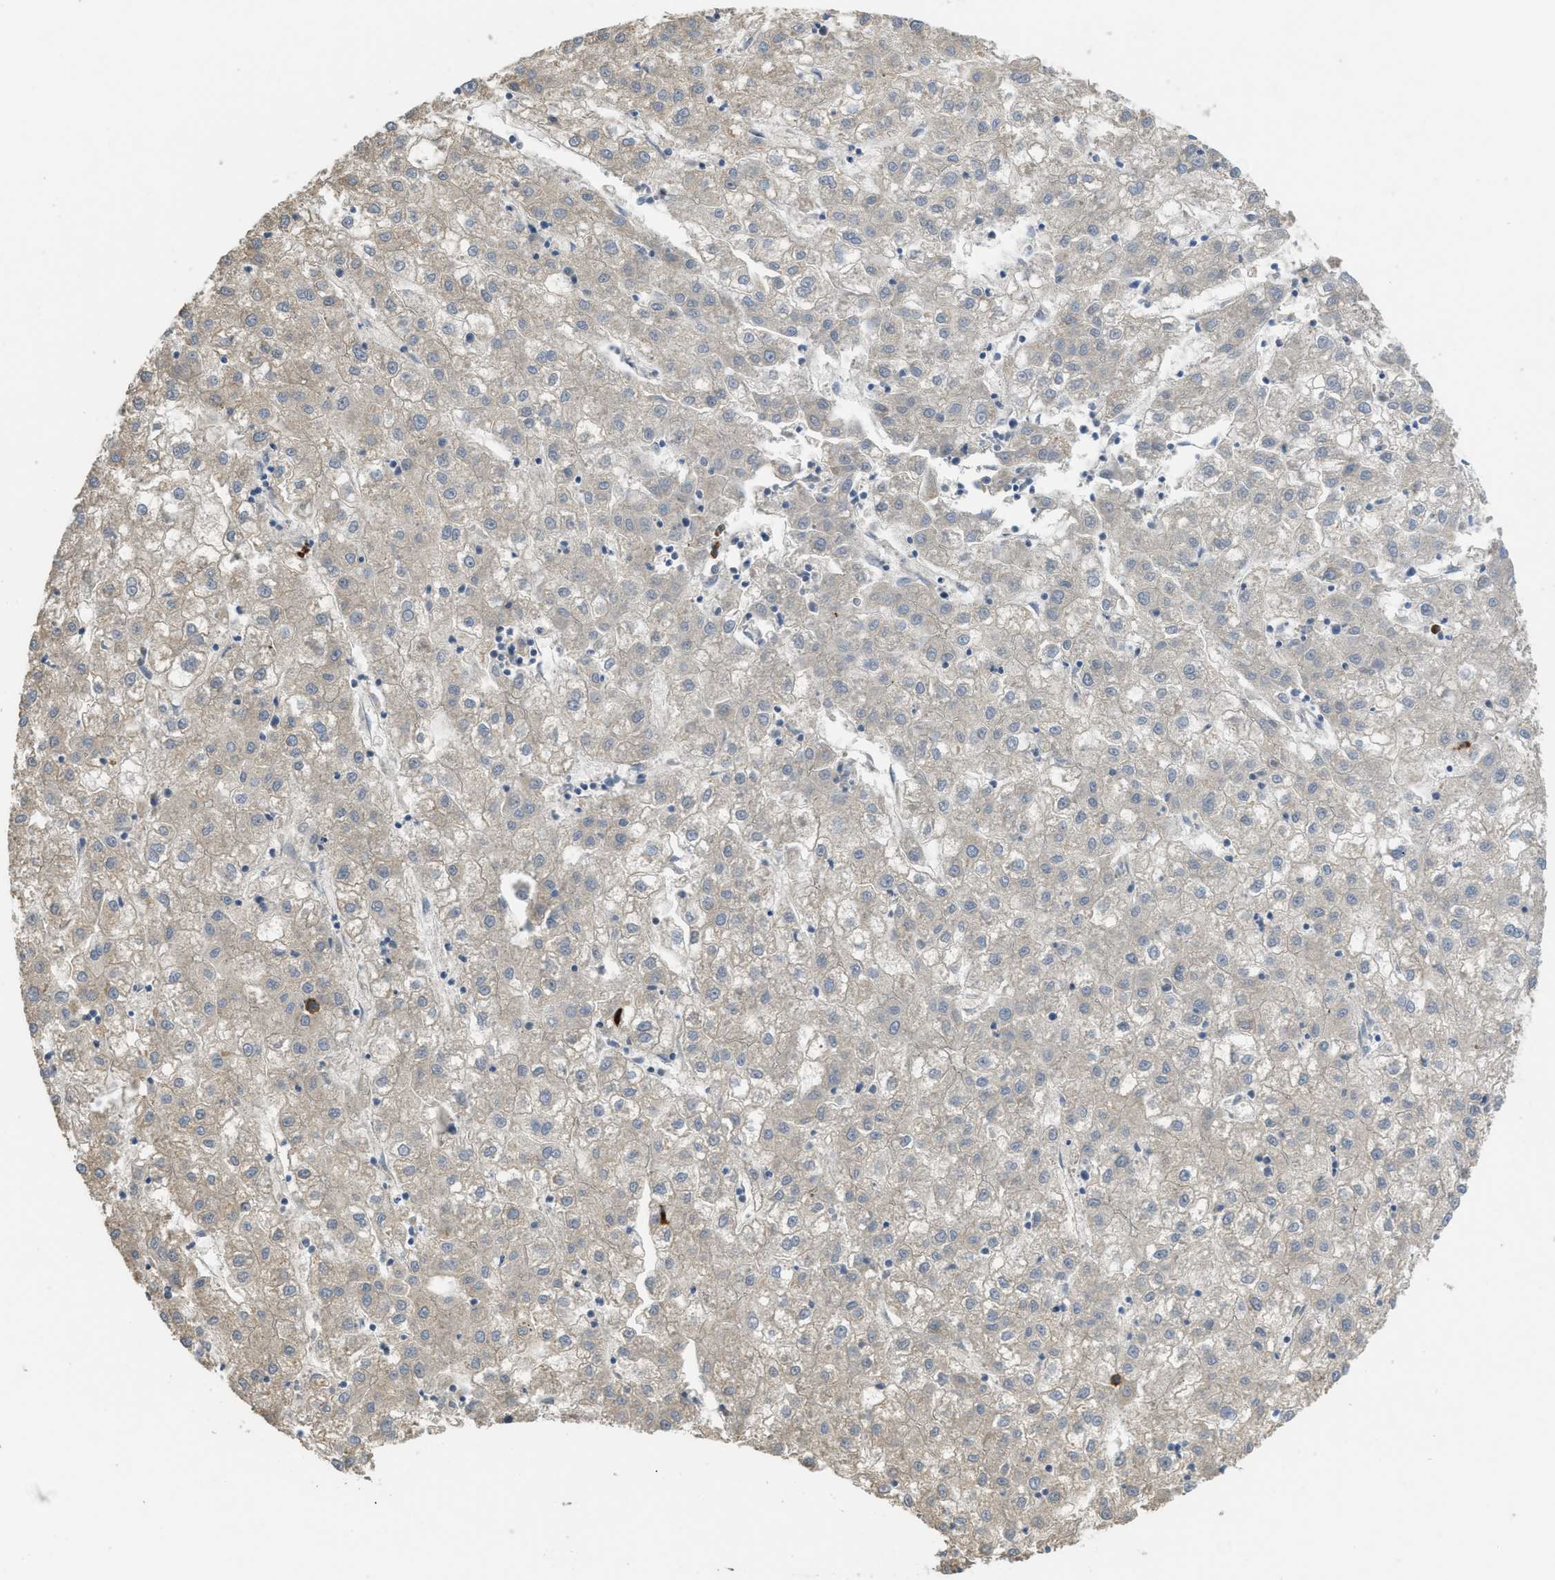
{"staining": {"intensity": "weak", "quantity": ">75%", "location": "cytoplasmic/membranous"}, "tissue": "liver cancer", "cell_type": "Tumor cells", "image_type": "cancer", "snomed": [{"axis": "morphology", "description": "Carcinoma, Hepatocellular, NOS"}, {"axis": "topography", "description": "Liver"}], "caption": "This micrograph displays immunohistochemistry (IHC) staining of human liver hepatocellular carcinoma, with low weak cytoplasmic/membranous positivity in approximately >75% of tumor cells.", "gene": "IGF2BP2", "patient": {"sex": "male", "age": 72}}